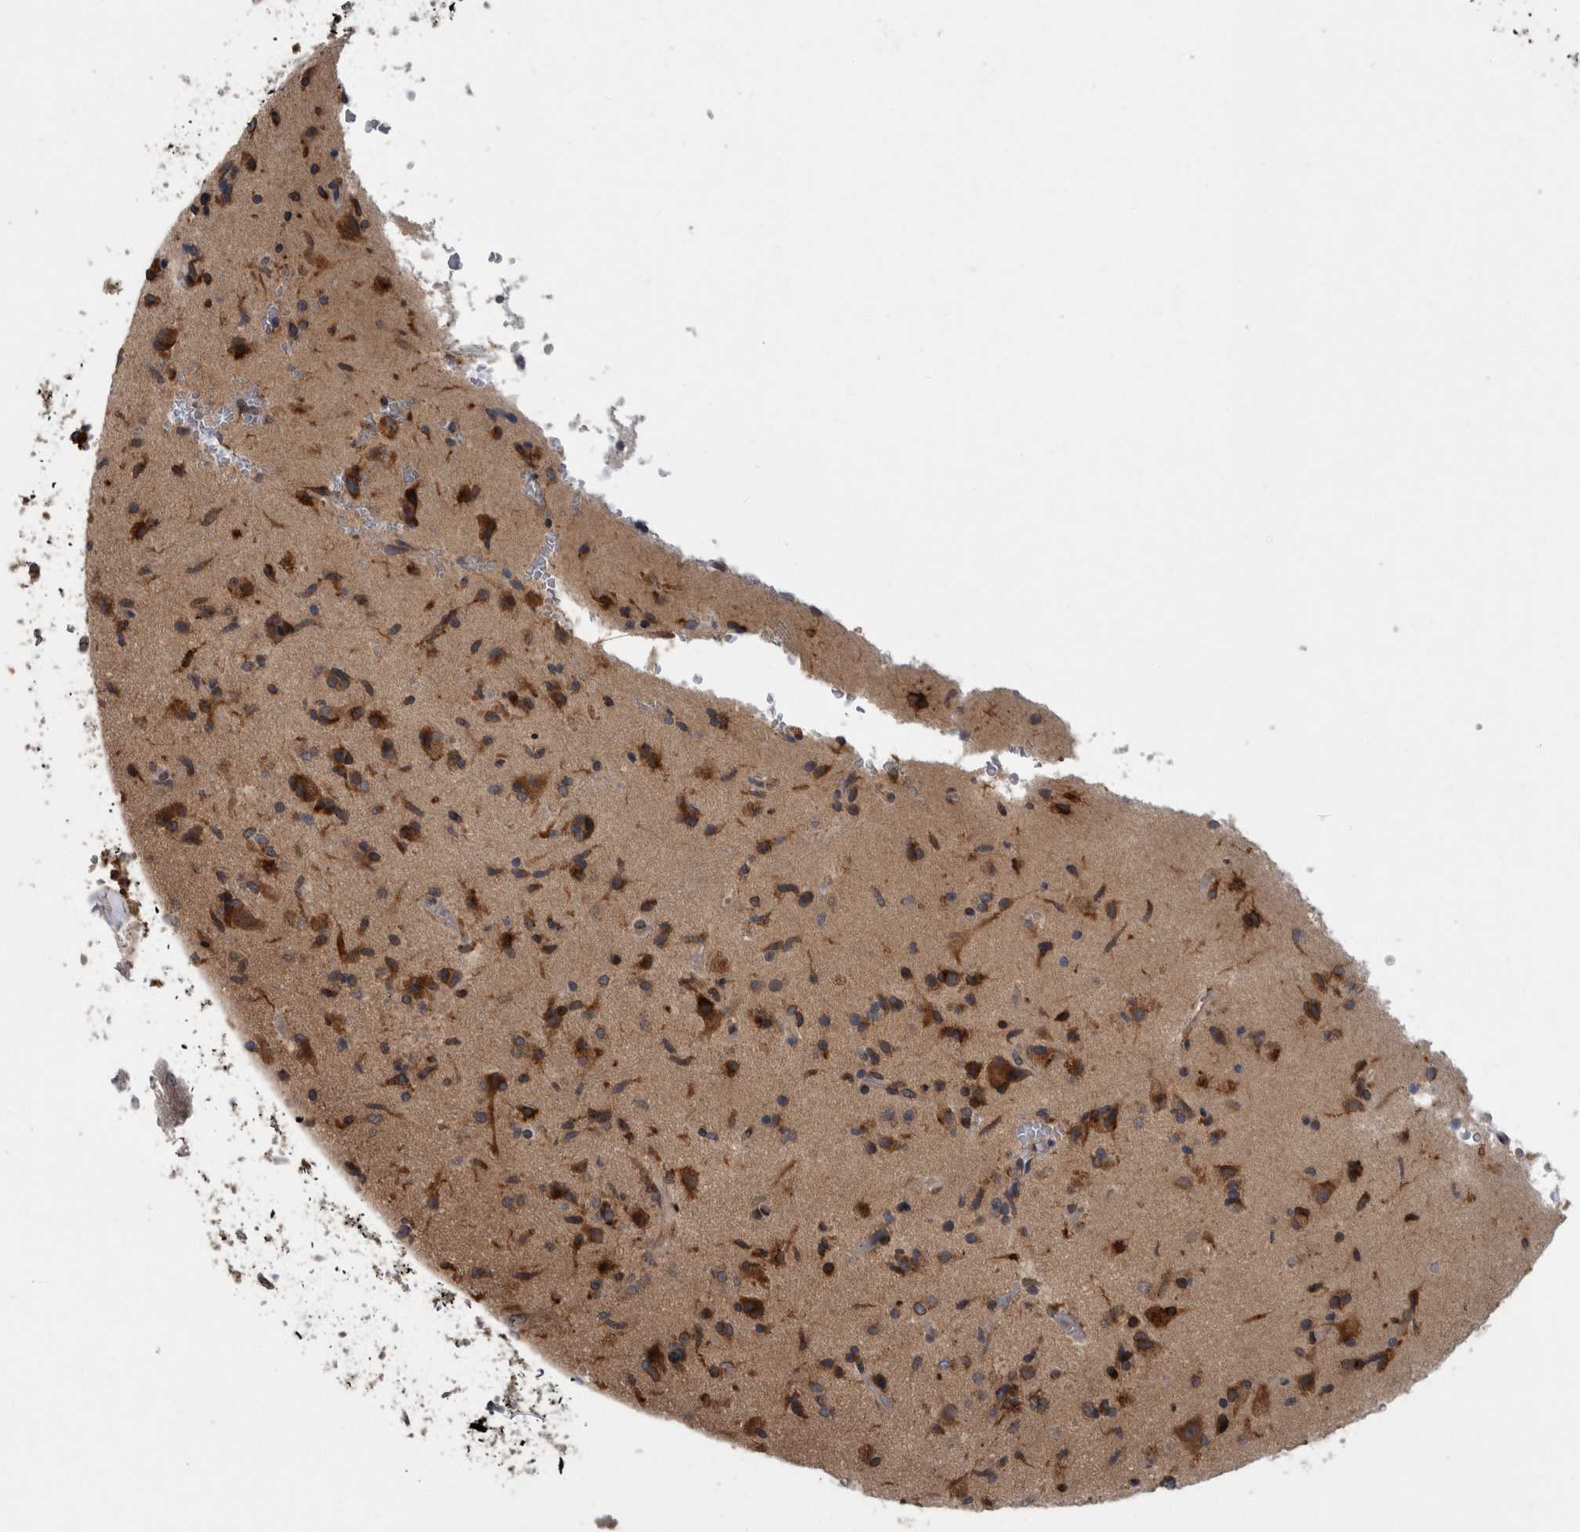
{"staining": {"intensity": "strong", "quantity": "25%-75%", "location": "cytoplasmic/membranous"}, "tissue": "glioma", "cell_type": "Tumor cells", "image_type": "cancer", "snomed": [{"axis": "morphology", "description": "Glioma, malignant, High grade"}, {"axis": "topography", "description": "Brain"}], "caption": "The photomicrograph demonstrates staining of high-grade glioma (malignant), revealing strong cytoplasmic/membranous protein staining (brown color) within tumor cells.", "gene": "LMAN2L", "patient": {"sex": "male", "age": 72}}